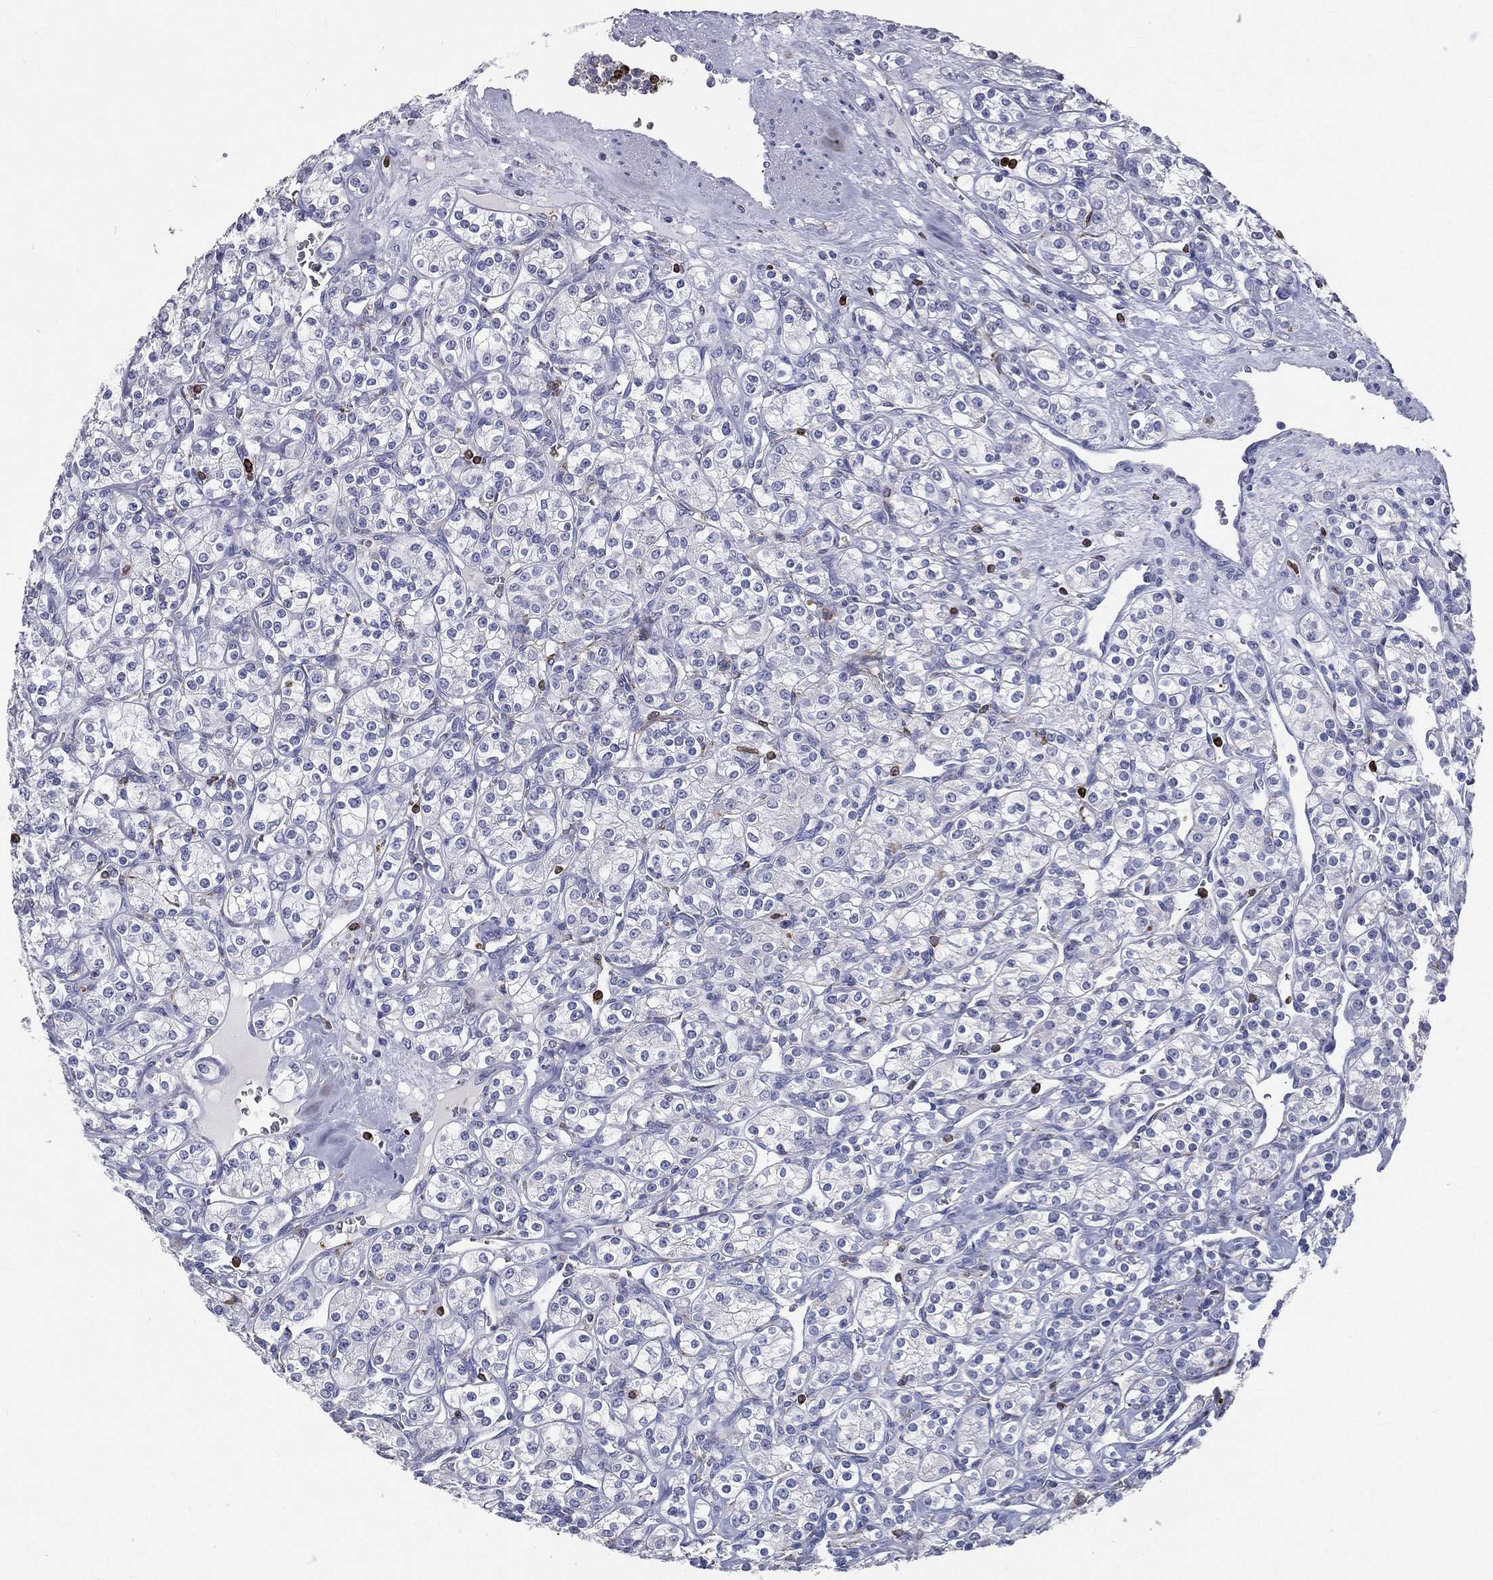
{"staining": {"intensity": "negative", "quantity": "none", "location": "none"}, "tissue": "renal cancer", "cell_type": "Tumor cells", "image_type": "cancer", "snomed": [{"axis": "morphology", "description": "Adenocarcinoma, NOS"}, {"axis": "topography", "description": "Kidney"}], "caption": "Tumor cells show no significant protein staining in adenocarcinoma (renal).", "gene": "CTSW", "patient": {"sex": "male", "age": 77}}